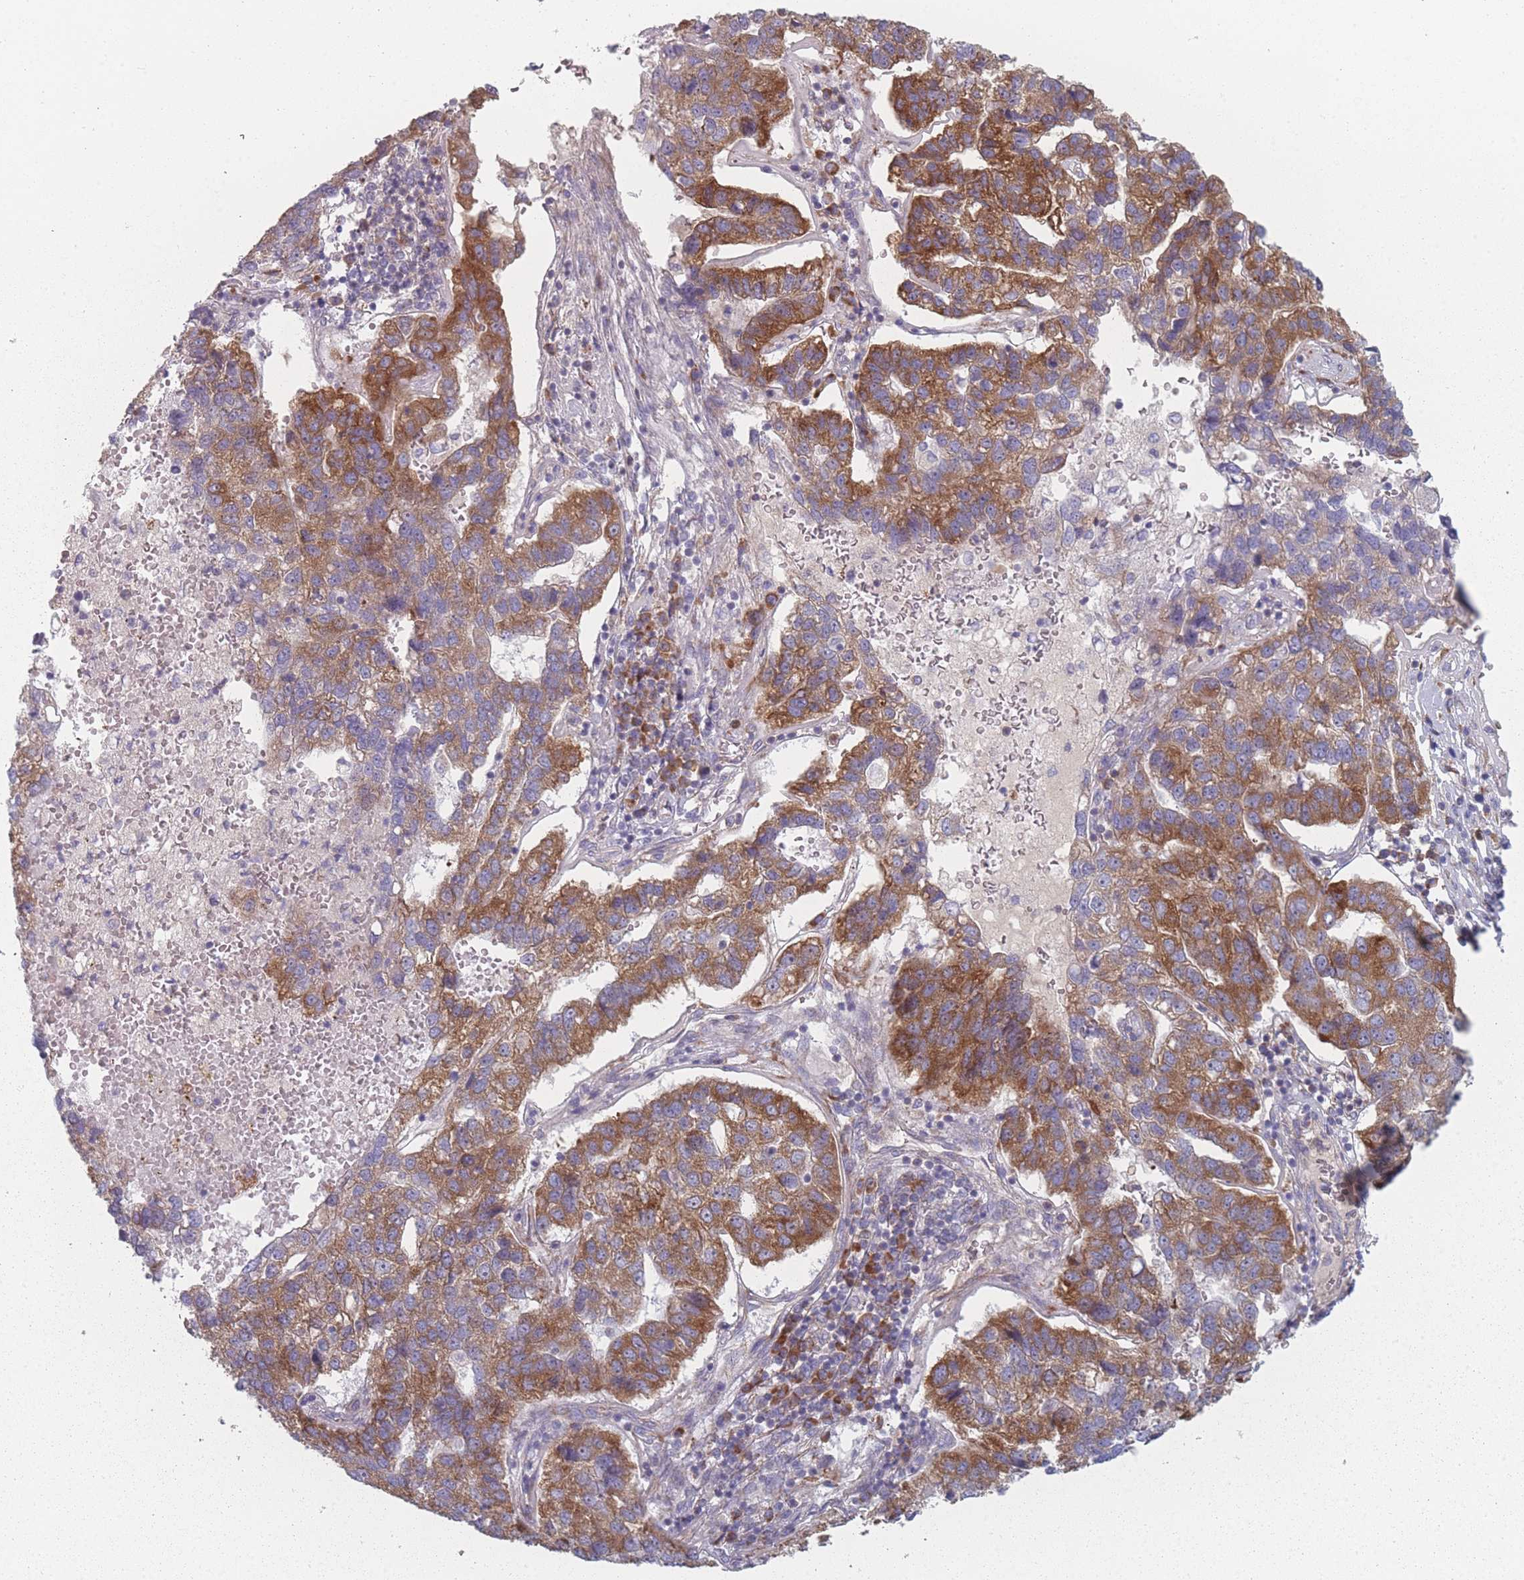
{"staining": {"intensity": "strong", "quantity": ">75%", "location": "cytoplasmic/membranous"}, "tissue": "pancreatic cancer", "cell_type": "Tumor cells", "image_type": "cancer", "snomed": [{"axis": "morphology", "description": "Adenocarcinoma, NOS"}, {"axis": "topography", "description": "Pancreas"}], "caption": "Human adenocarcinoma (pancreatic) stained with a brown dye exhibits strong cytoplasmic/membranous positive positivity in approximately >75% of tumor cells.", "gene": "CACNG5", "patient": {"sex": "female", "age": 61}}